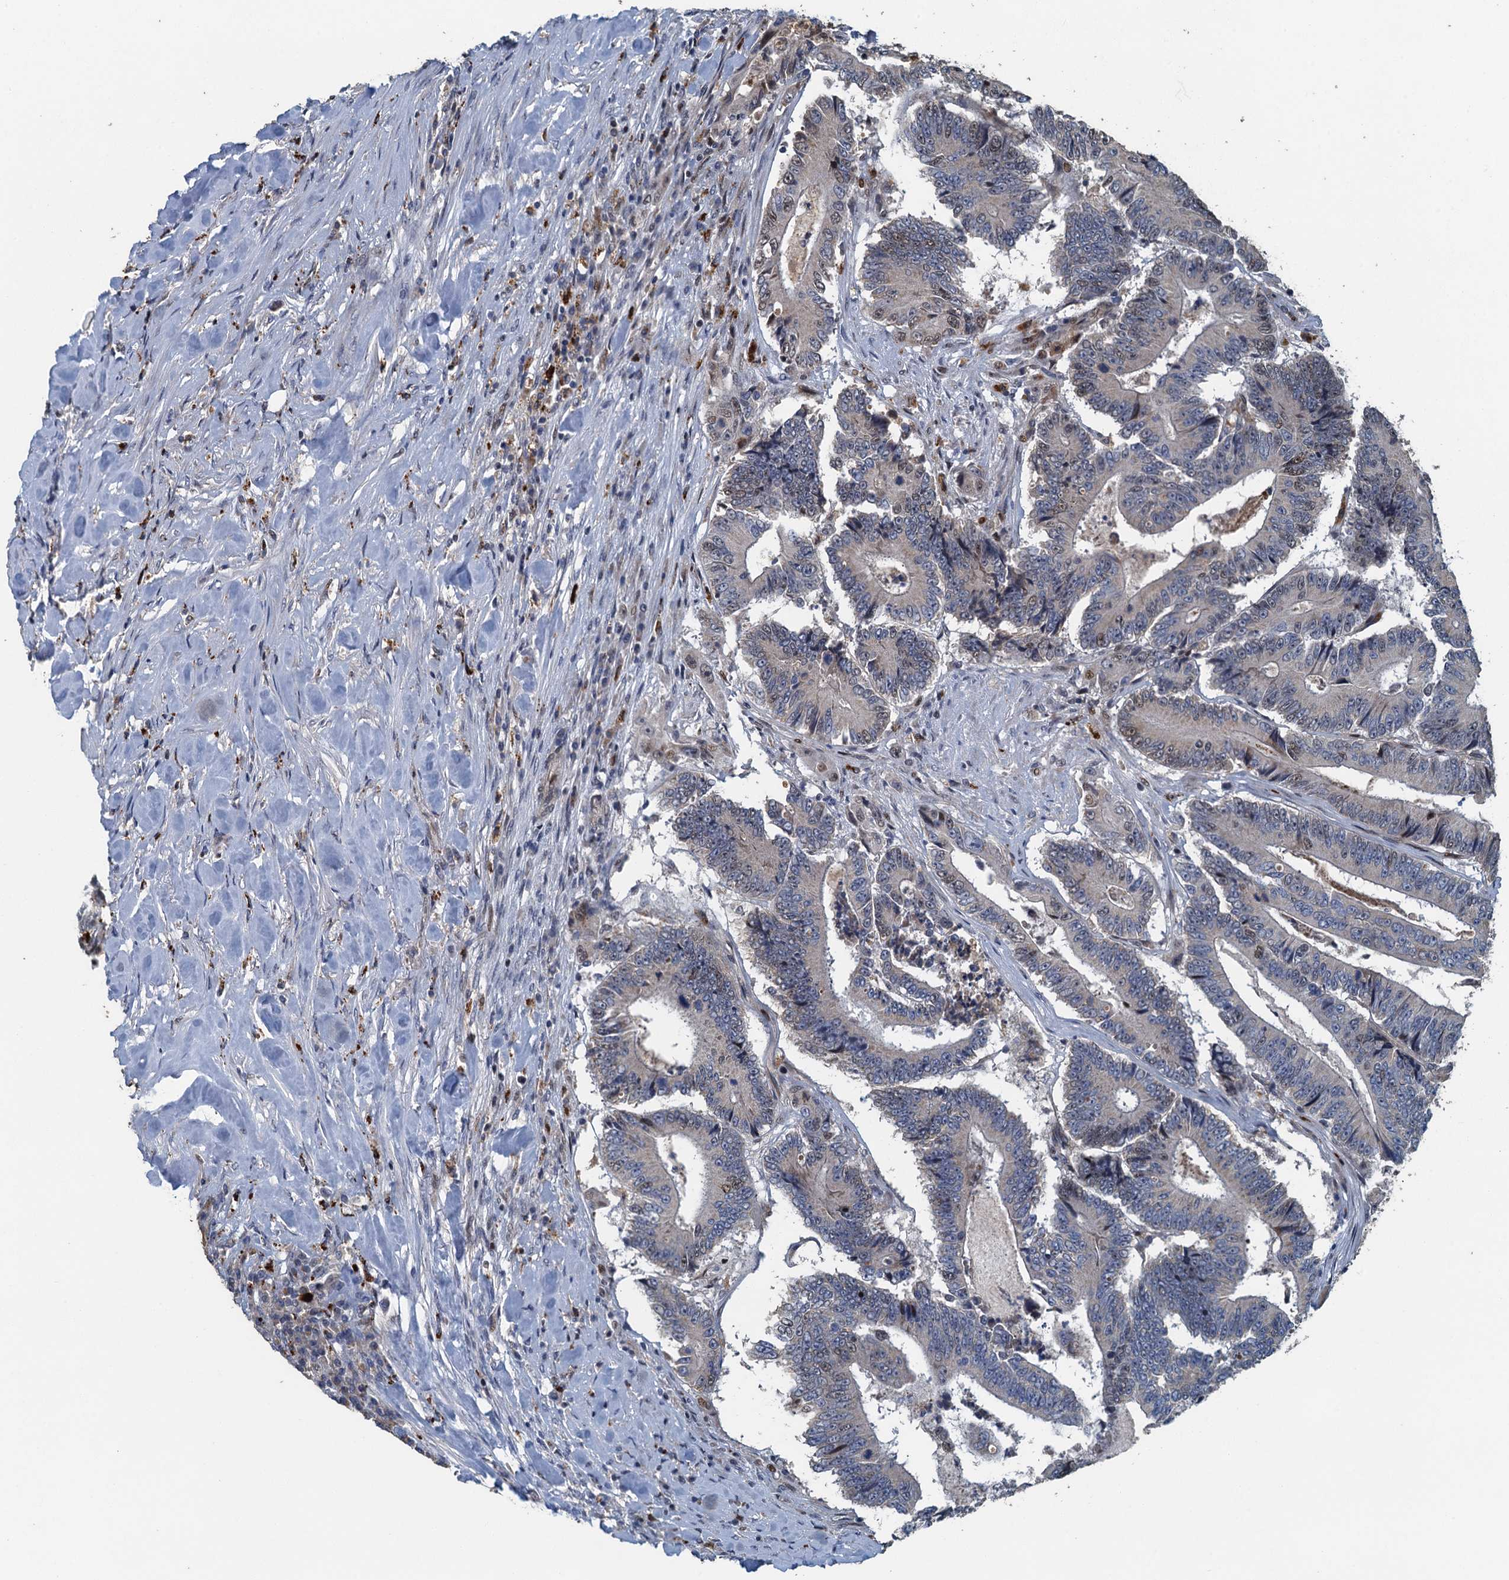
{"staining": {"intensity": "weak", "quantity": "<25%", "location": "nuclear"}, "tissue": "colorectal cancer", "cell_type": "Tumor cells", "image_type": "cancer", "snomed": [{"axis": "morphology", "description": "Adenocarcinoma, NOS"}, {"axis": "topography", "description": "Colon"}], "caption": "The image displays no staining of tumor cells in colorectal cancer. (DAB immunohistochemistry visualized using brightfield microscopy, high magnification).", "gene": "AGRN", "patient": {"sex": "male", "age": 83}}